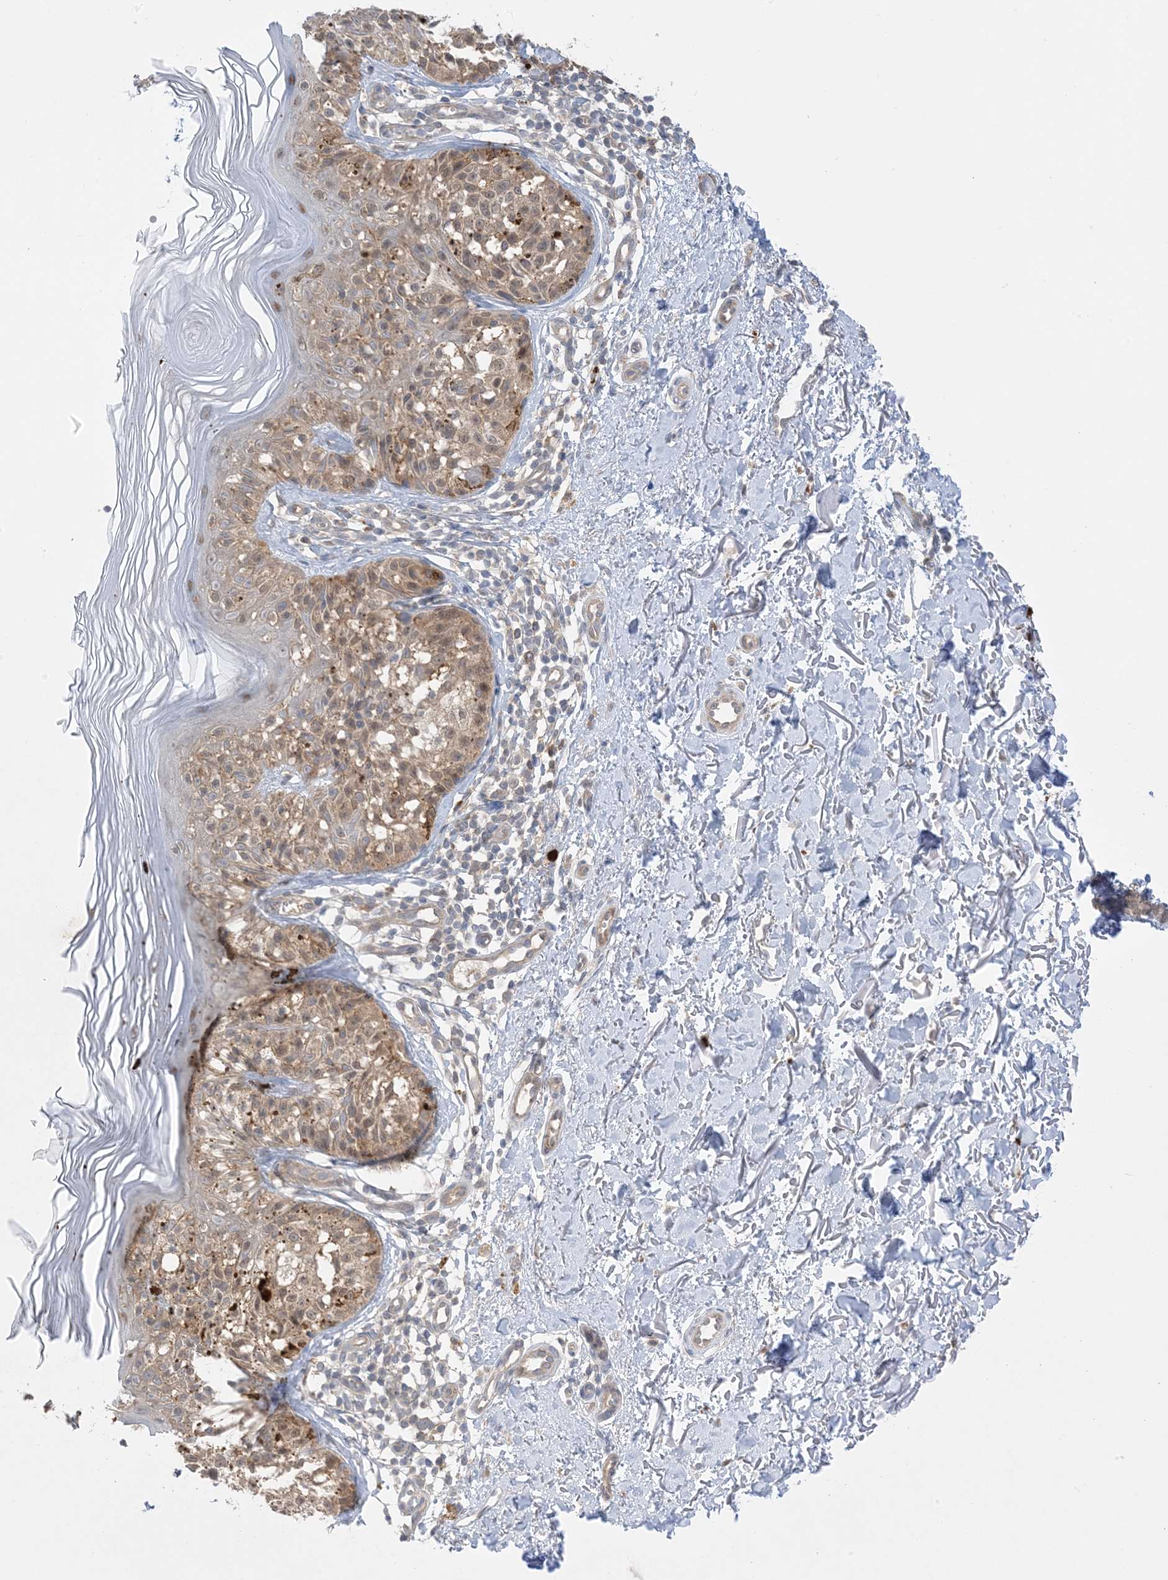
{"staining": {"intensity": "weak", "quantity": ">75%", "location": "cytoplasmic/membranous"}, "tissue": "melanoma", "cell_type": "Tumor cells", "image_type": "cancer", "snomed": [{"axis": "morphology", "description": "Malignant melanoma, NOS"}, {"axis": "topography", "description": "Skin"}], "caption": "Malignant melanoma stained with a protein marker demonstrates weak staining in tumor cells.", "gene": "WDR26", "patient": {"sex": "female", "age": 50}}